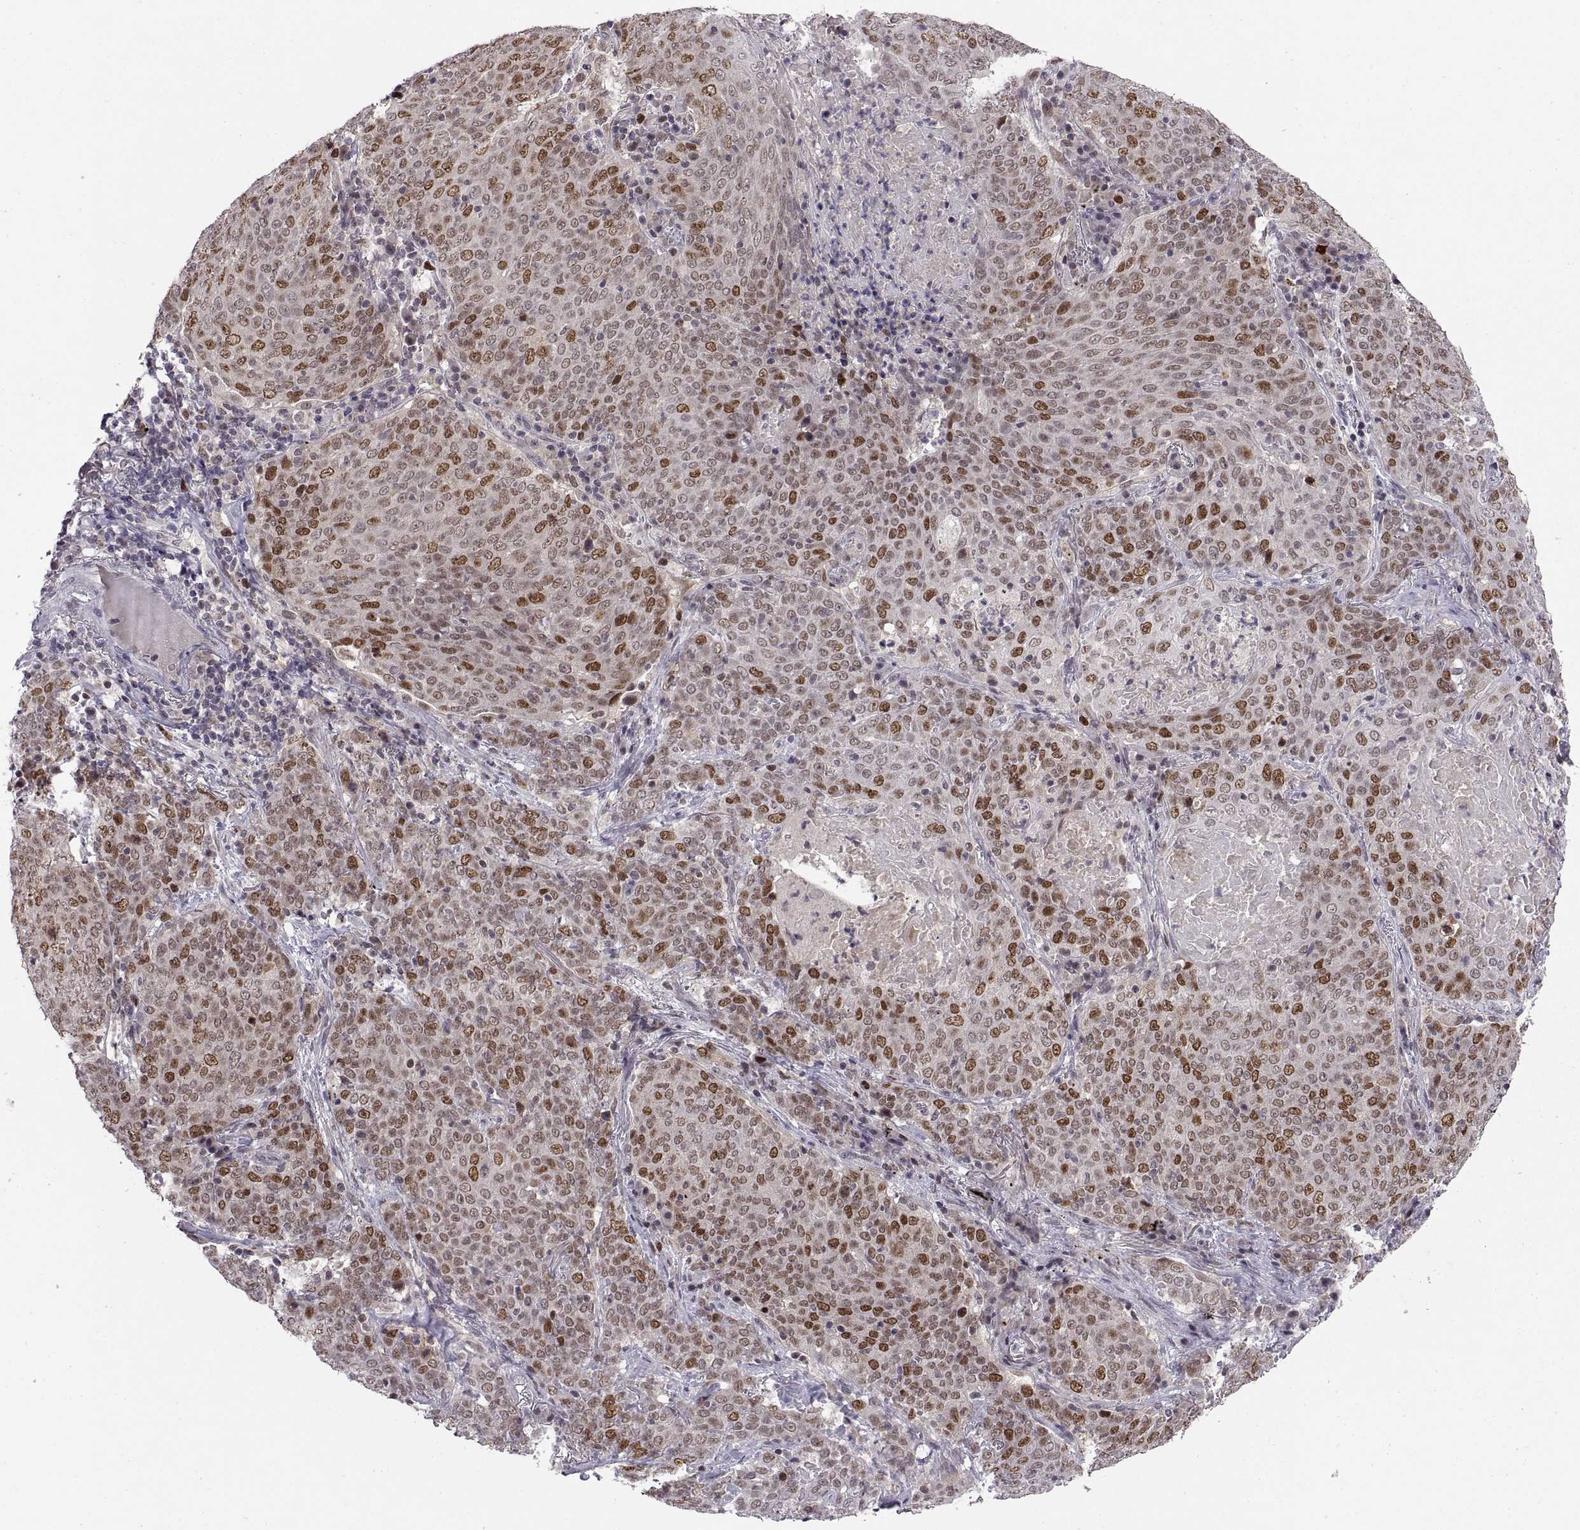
{"staining": {"intensity": "moderate", "quantity": "25%-75%", "location": "nuclear"}, "tissue": "lung cancer", "cell_type": "Tumor cells", "image_type": "cancer", "snomed": [{"axis": "morphology", "description": "Squamous cell carcinoma, NOS"}, {"axis": "topography", "description": "Lung"}], "caption": "High-power microscopy captured an immunohistochemistry micrograph of lung cancer (squamous cell carcinoma), revealing moderate nuclear positivity in about 25%-75% of tumor cells.", "gene": "CHFR", "patient": {"sex": "male", "age": 82}}